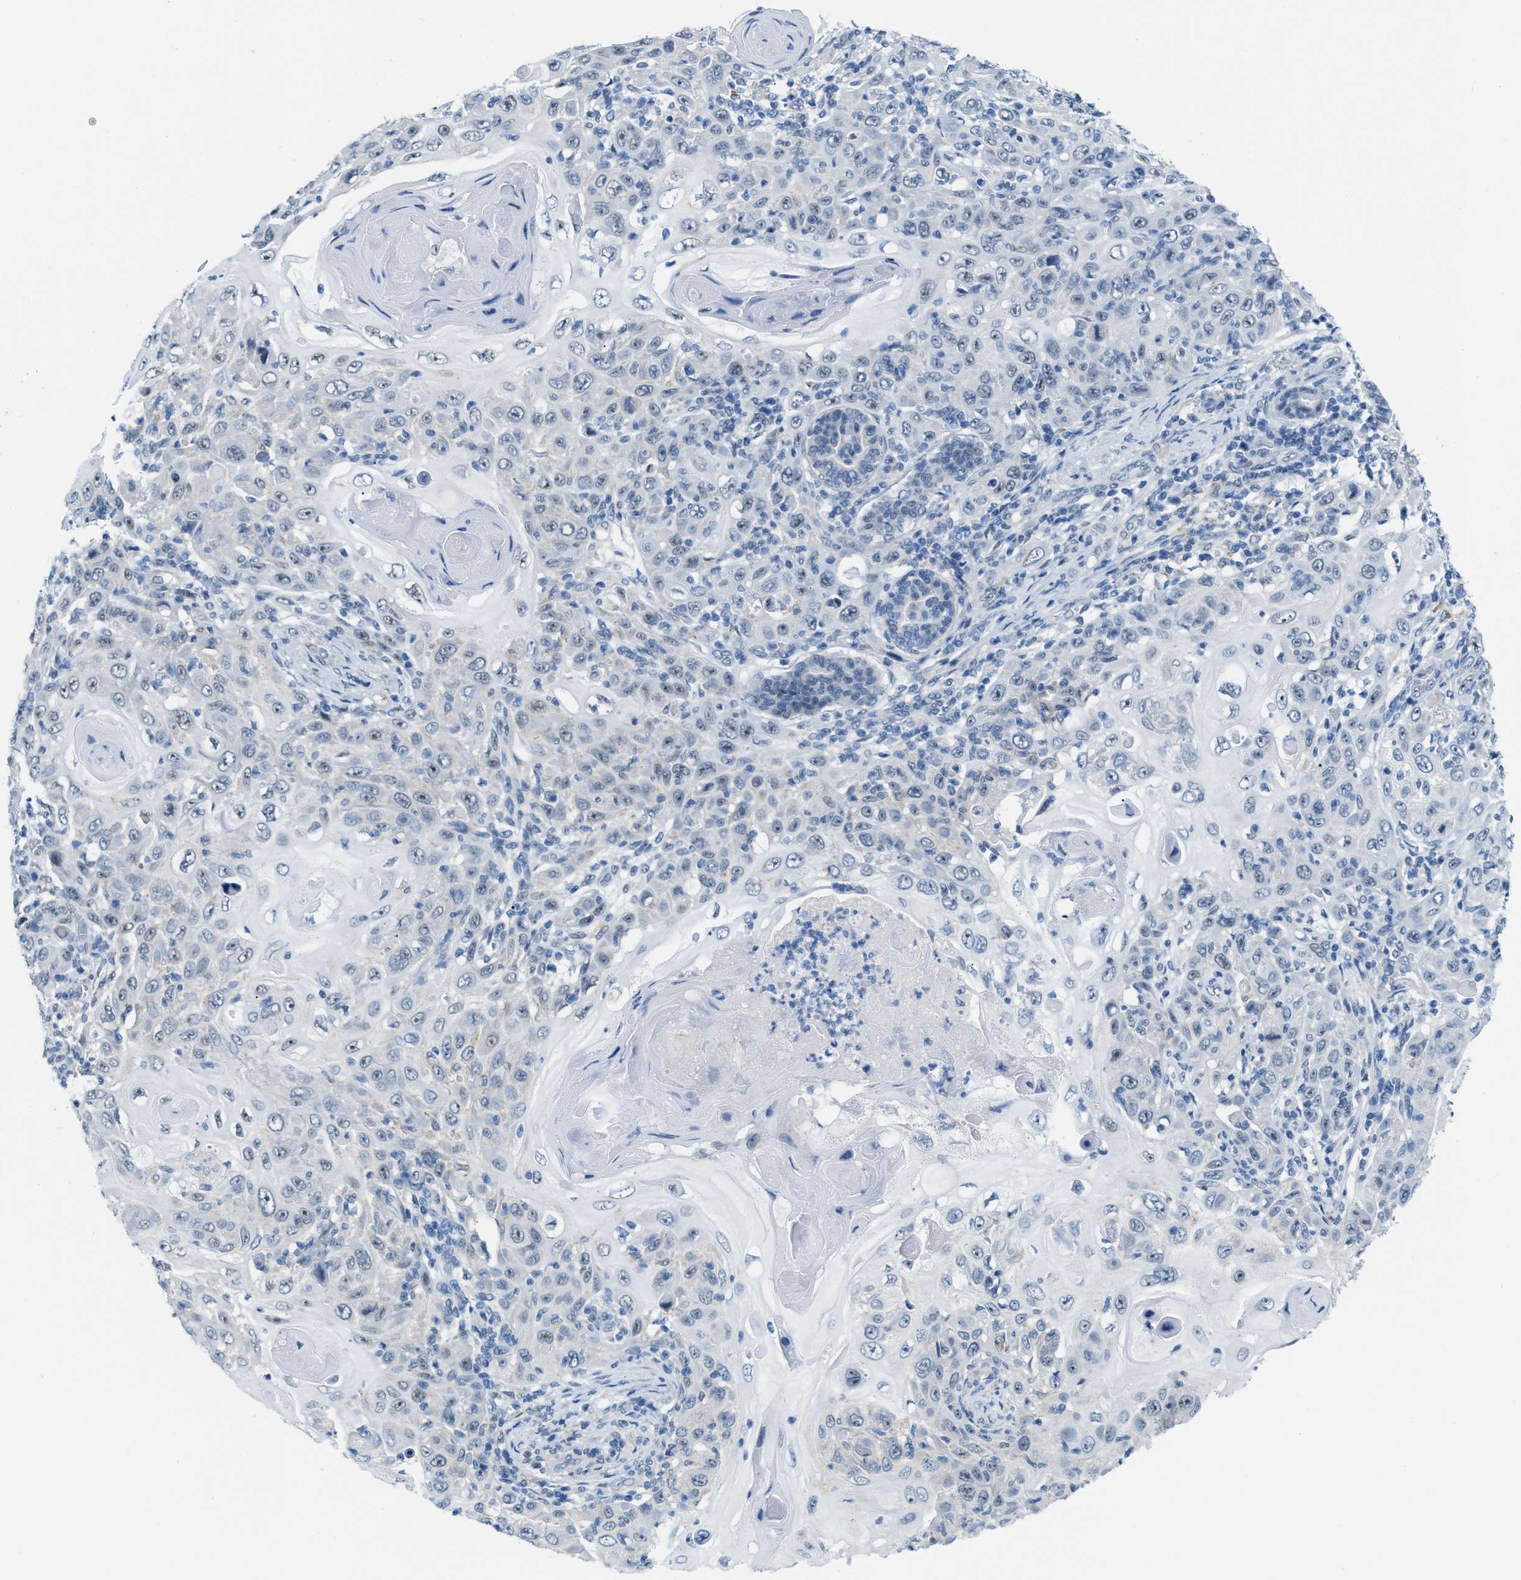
{"staining": {"intensity": "weak", "quantity": "<25%", "location": "nuclear"}, "tissue": "skin cancer", "cell_type": "Tumor cells", "image_type": "cancer", "snomed": [{"axis": "morphology", "description": "Squamous cell carcinoma, NOS"}, {"axis": "topography", "description": "Skin"}], "caption": "Skin cancer stained for a protein using immunohistochemistry (IHC) displays no positivity tumor cells.", "gene": "PHRF1", "patient": {"sex": "female", "age": 88}}